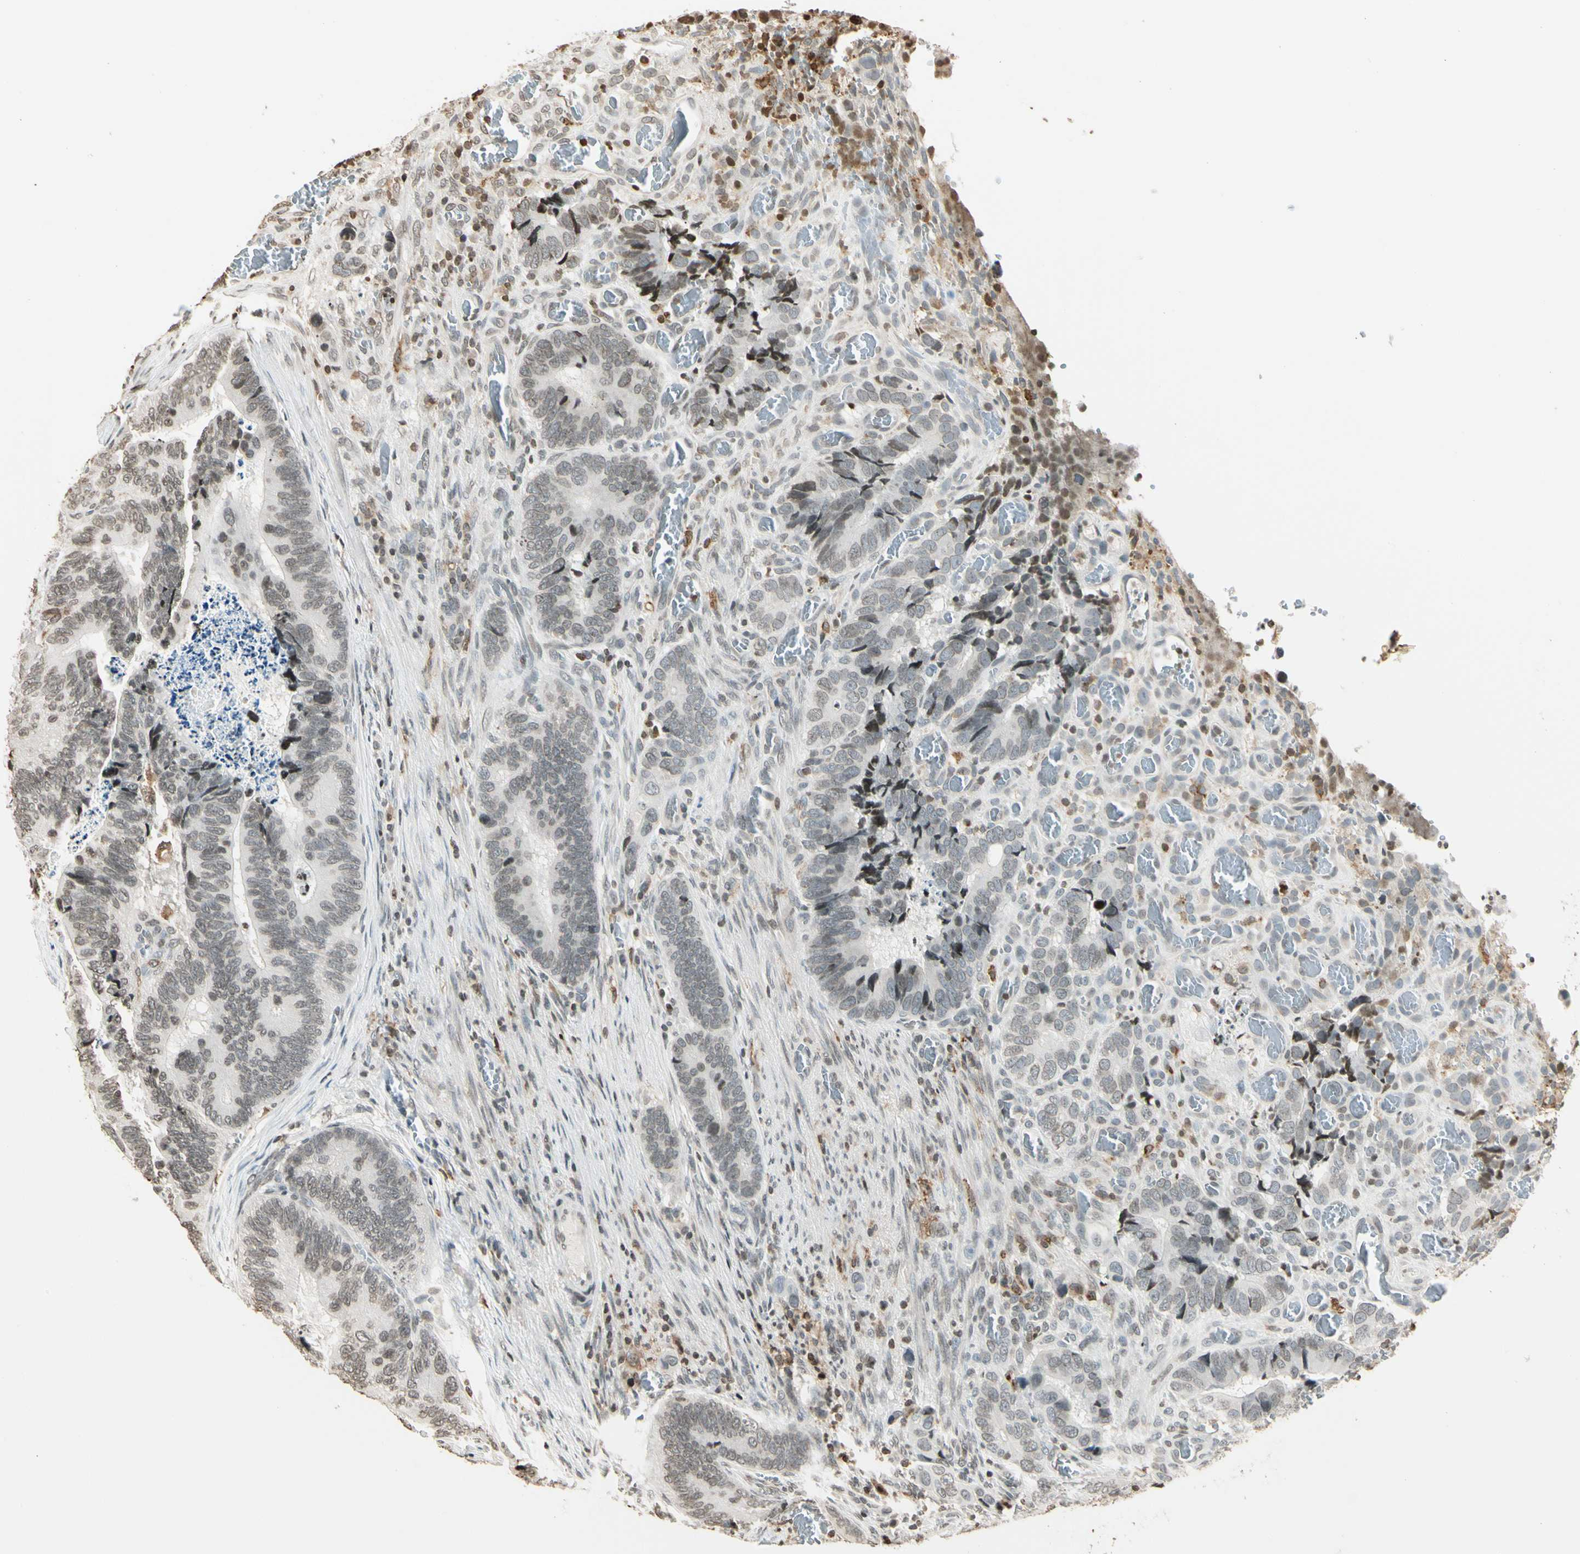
{"staining": {"intensity": "weak", "quantity": "25%-75%", "location": "nuclear"}, "tissue": "colorectal cancer", "cell_type": "Tumor cells", "image_type": "cancer", "snomed": [{"axis": "morphology", "description": "Adenocarcinoma, NOS"}, {"axis": "topography", "description": "Colon"}], "caption": "Protein expression analysis of colorectal cancer (adenocarcinoma) shows weak nuclear expression in approximately 25%-75% of tumor cells. (IHC, brightfield microscopy, high magnification).", "gene": "FER", "patient": {"sex": "male", "age": 72}}